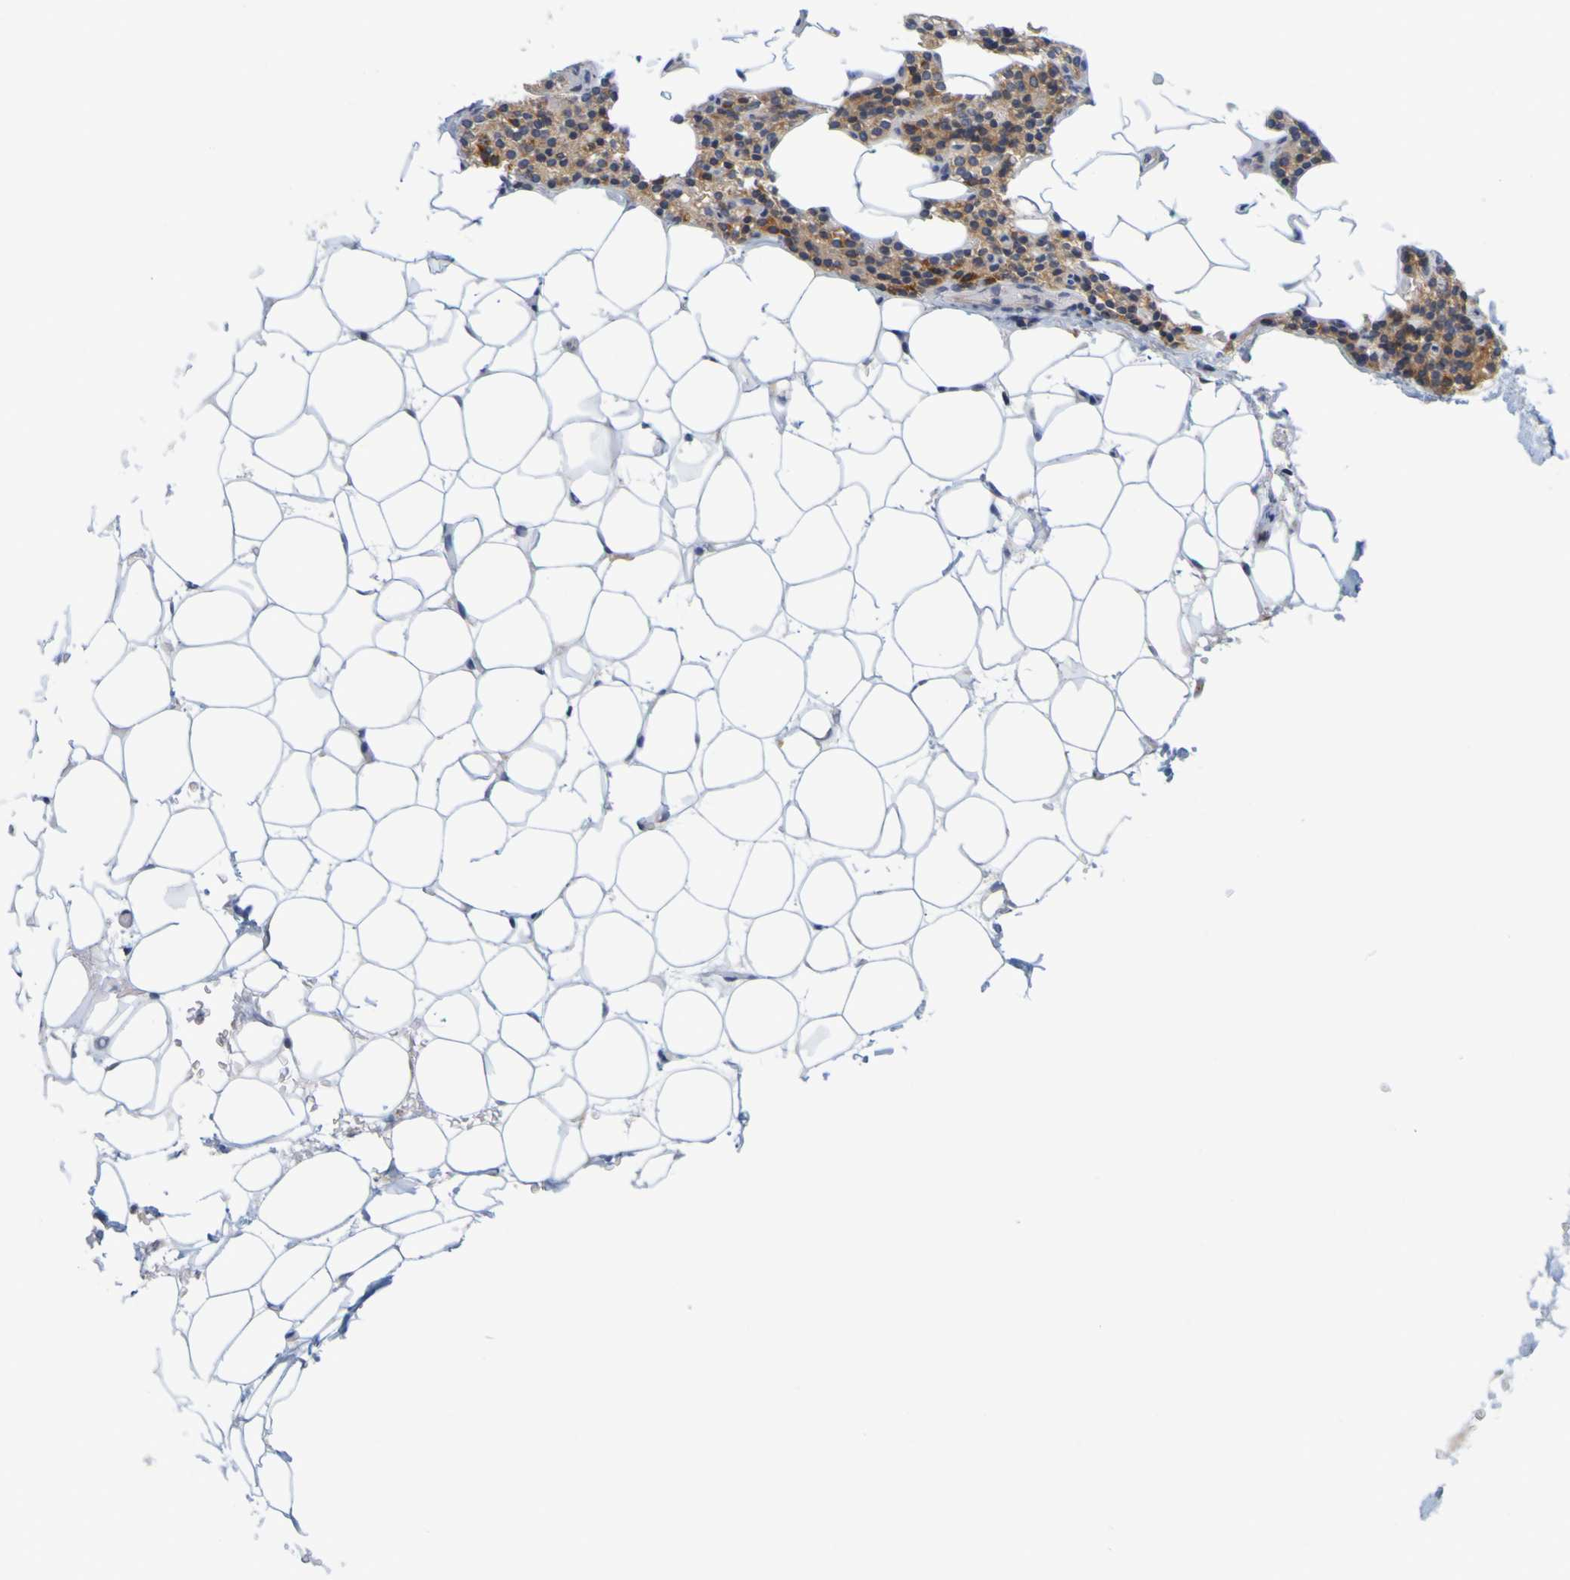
{"staining": {"intensity": "moderate", "quantity": ">75%", "location": "cytoplasmic/membranous"}, "tissue": "parathyroid gland", "cell_type": "Glandular cells", "image_type": "normal", "snomed": [{"axis": "morphology", "description": "Normal tissue, NOS"}, {"axis": "morphology", "description": "Adenoma, NOS"}, {"axis": "topography", "description": "Parathyroid gland"}], "caption": "There is medium levels of moderate cytoplasmic/membranous positivity in glandular cells of normal parathyroid gland, as demonstrated by immunohistochemical staining (brown color).", "gene": "SIL1", "patient": {"sex": "female", "age": 51}}